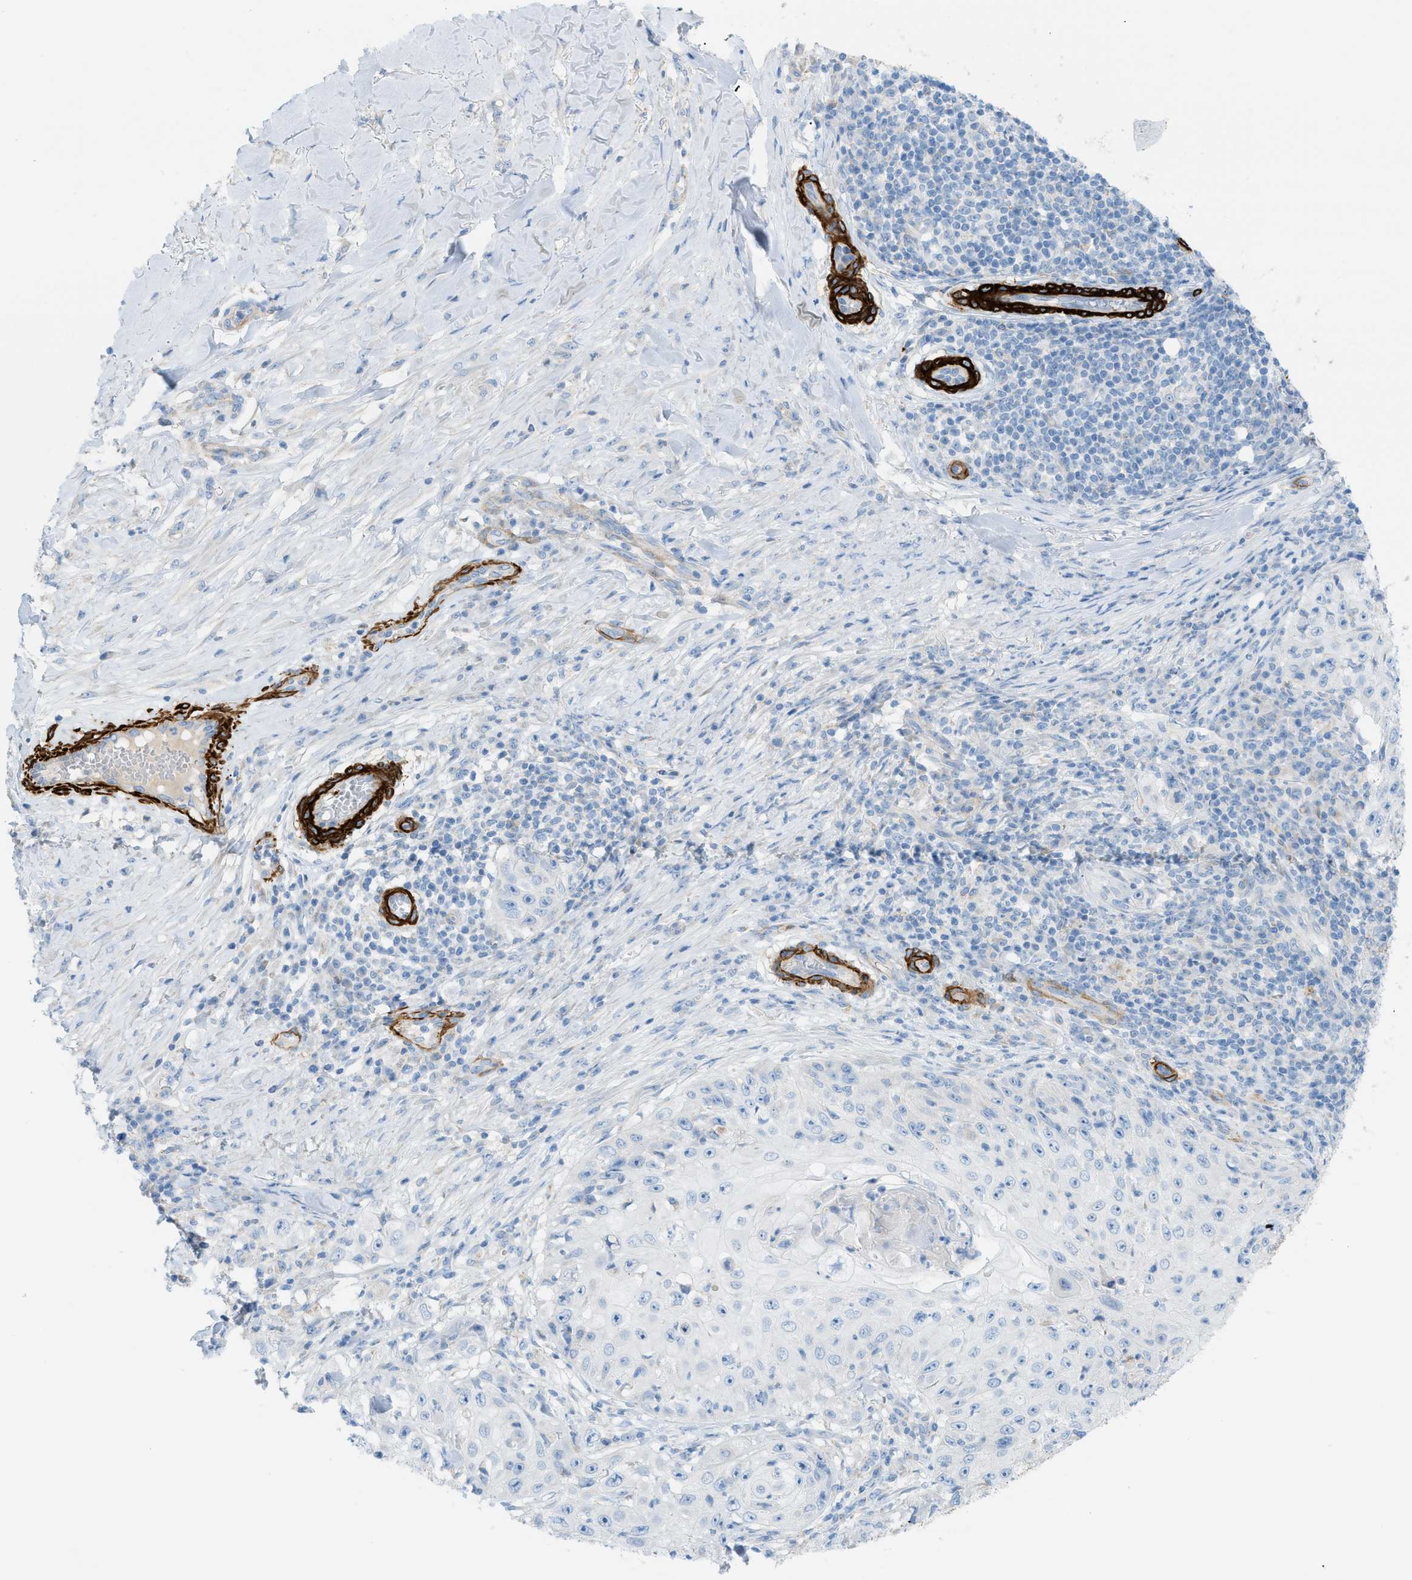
{"staining": {"intensity": "negative", "quantity": "none", "location": "none"}, "tissue": "skin cancer", "cell_type": "Tumor cells", "image_type": "cancer", "snomed": [{"axis": "morphology", "description": "Squamous cell carcinoma, NOS"}, {"axis": "topography", "description": "Skin"}], "caption": "Tumor cells are negative for brown protein staining in squamous cell carcinoma (skin).", "gene": "MYH11", "patient": {"sex": "male", "age": 86}}